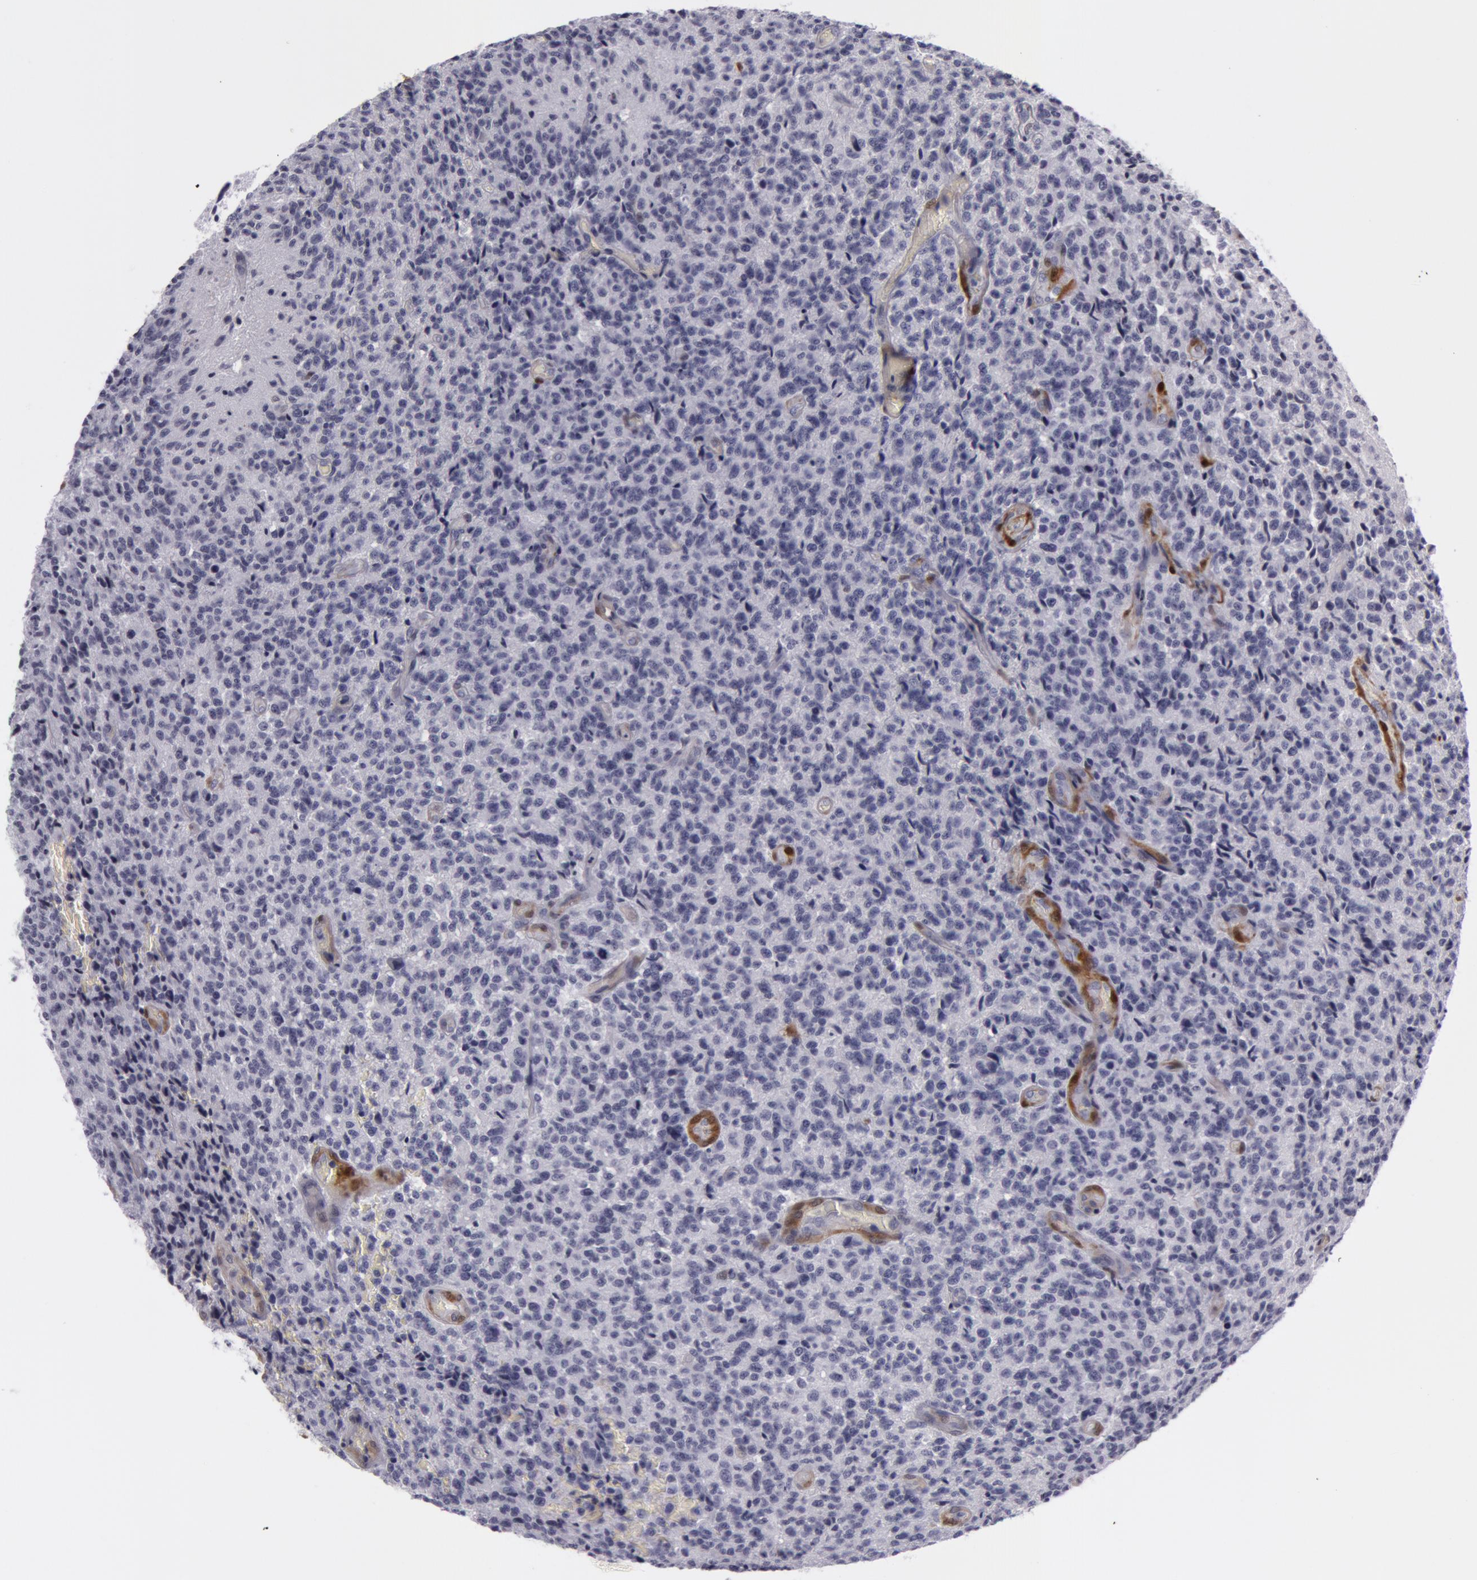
{"staining": {"intensity": "negative", "quantity": "none", "location": "none"}, "tissue": "glioma", "cell_type": "Tumor cells", "image_type": "cancer", "snomed": [{"axis": "morphology", "description": "Glioma, malignant, High grade"}, {"axis": "topography", "description": "Brain"}], "caption": "Tumor cells show no significant protein positivity in glioma.", "gene": "TAGLN", "patient": {"sex": "male", "age": 36}}